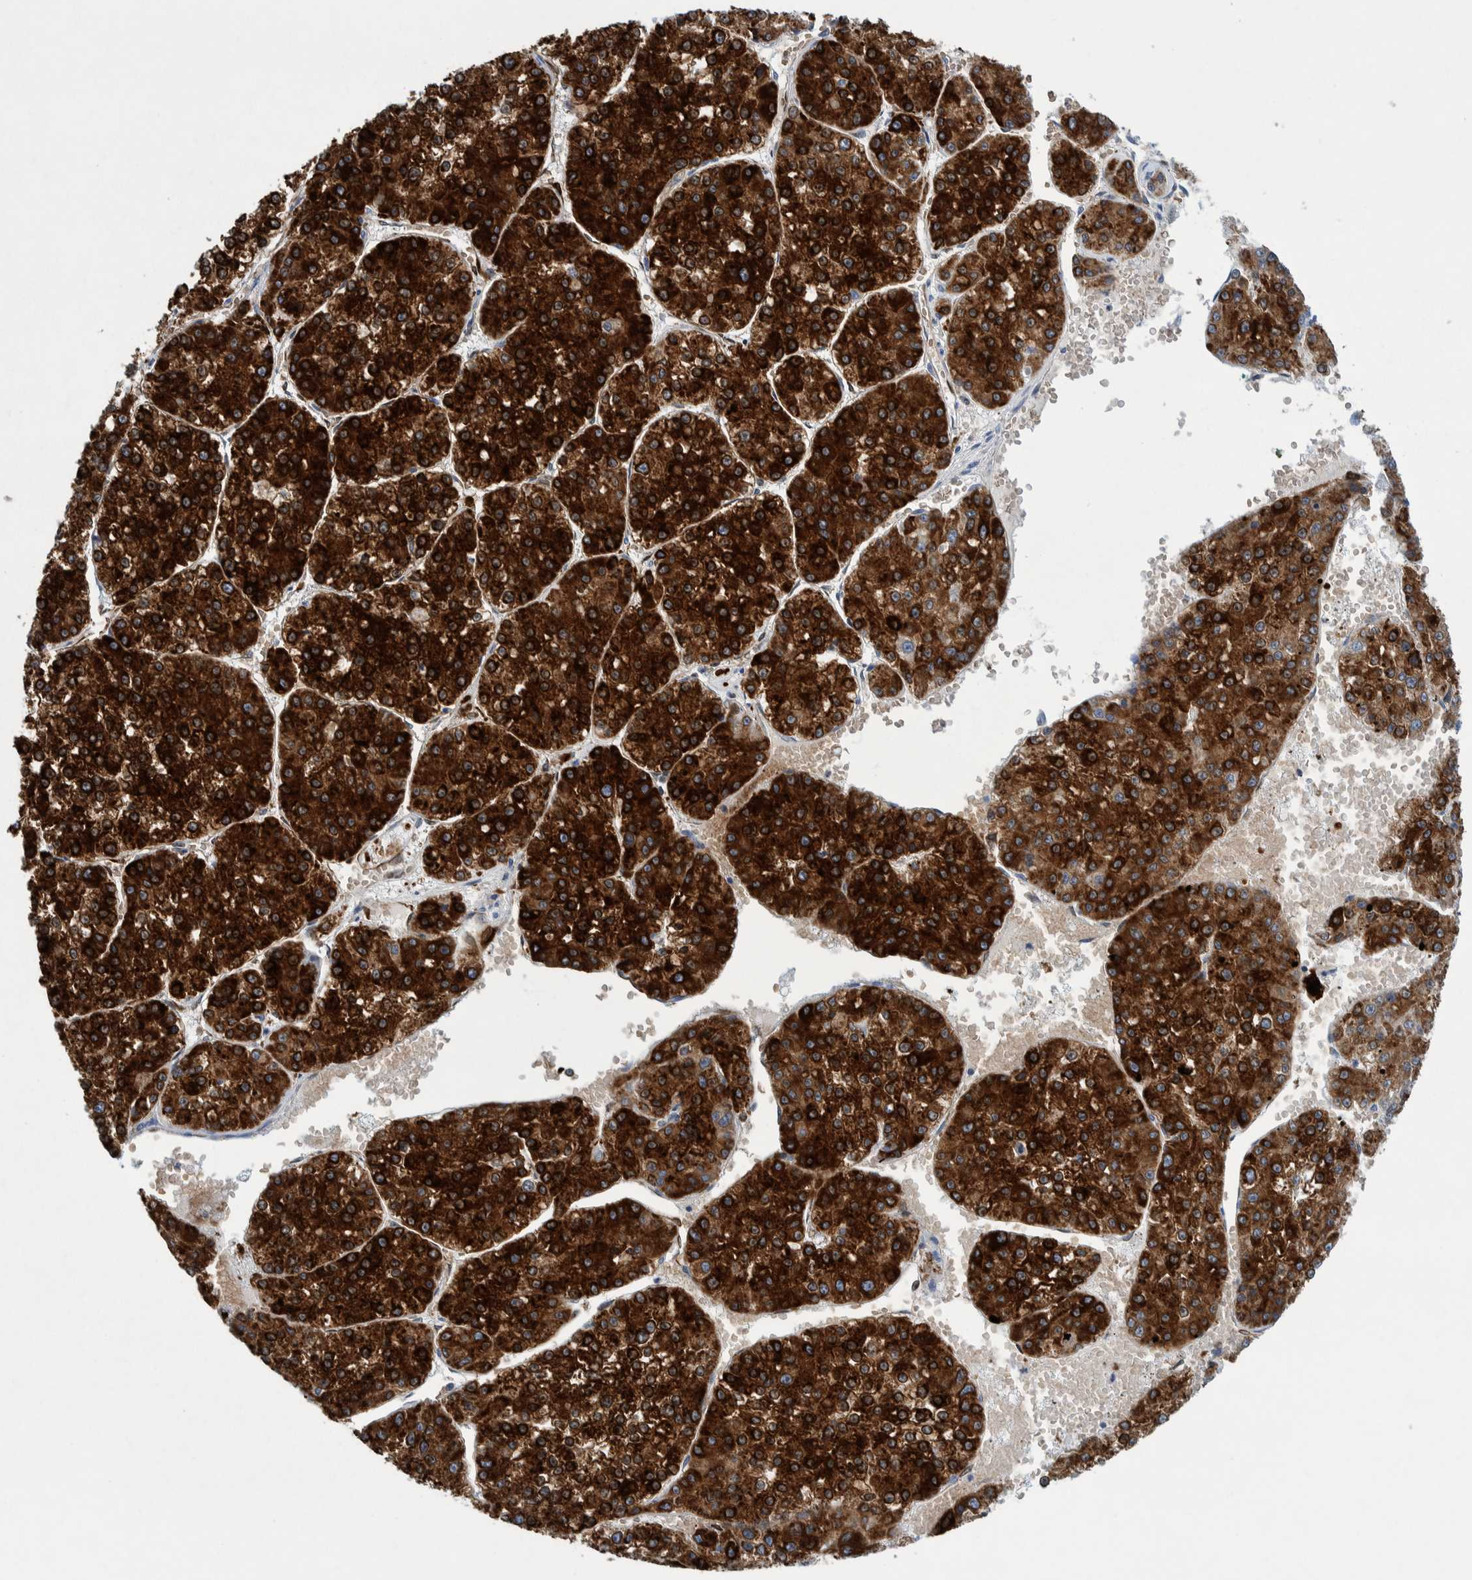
{"staining": {"intensity": "strong", "quantity": ">75%", "location": "cytoplasmic/membranous"}, "tissue": "liver cancer", "cell_type": "Tumor cells", "image_type": "cancer", "snomed": [{"axis": "morphology", "description": "Carcinoma, Hepatocellular, NOS"}, {"axis": "topography", "description": "Liver"}], "caption": "High-power microscopy captured an immunohistochemistry (IHC) micrograph of liver hepatocellular carcinoma, revealing strong cytoplasmic/membranous expression in about >75% of tumor cells.", "gene": "THEM6", "patient": {"sex": "female", "age": 73}}